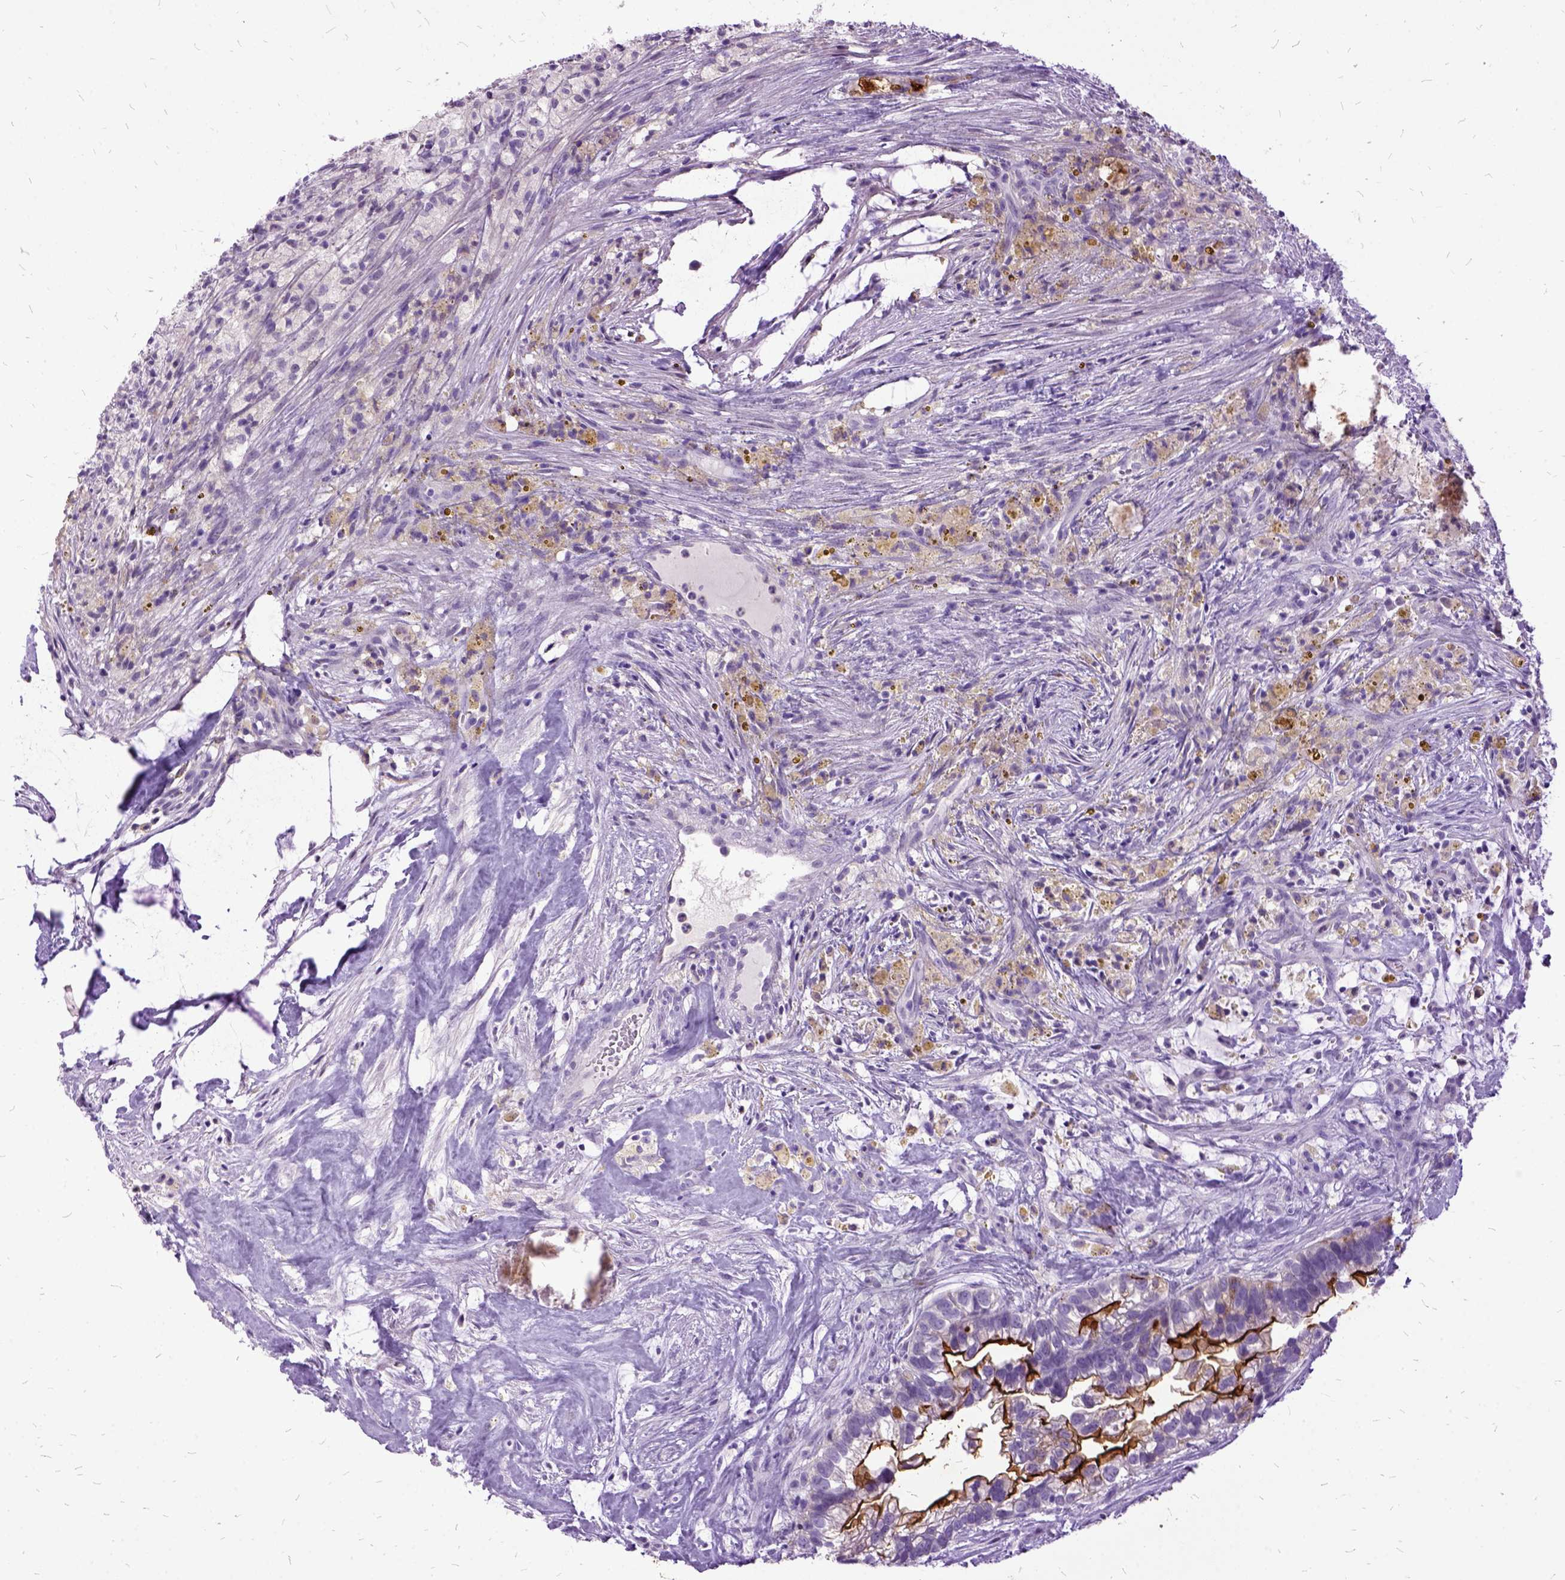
{"staining": {"intensity": "strong", "quantity": "25%-75%", "location": "cytoplasmic/membranous"}, "tissue": "head and neck cancer", "cell_type": "Tumor cells", "image_type": "cancer", "snomed": [{"axis": "morphology", "description": "Adenocarcinoma, NOS"}, {"axis": "topography", "description": "Head-Neck"}], "caption": "Strong cytoplasmic/membranous expression is present in about 25%-75% of tumor cells in head and neck cancer (adenocarcinoma).", "gene": "MME", "patient": {"sex": "male", "age": 62}}